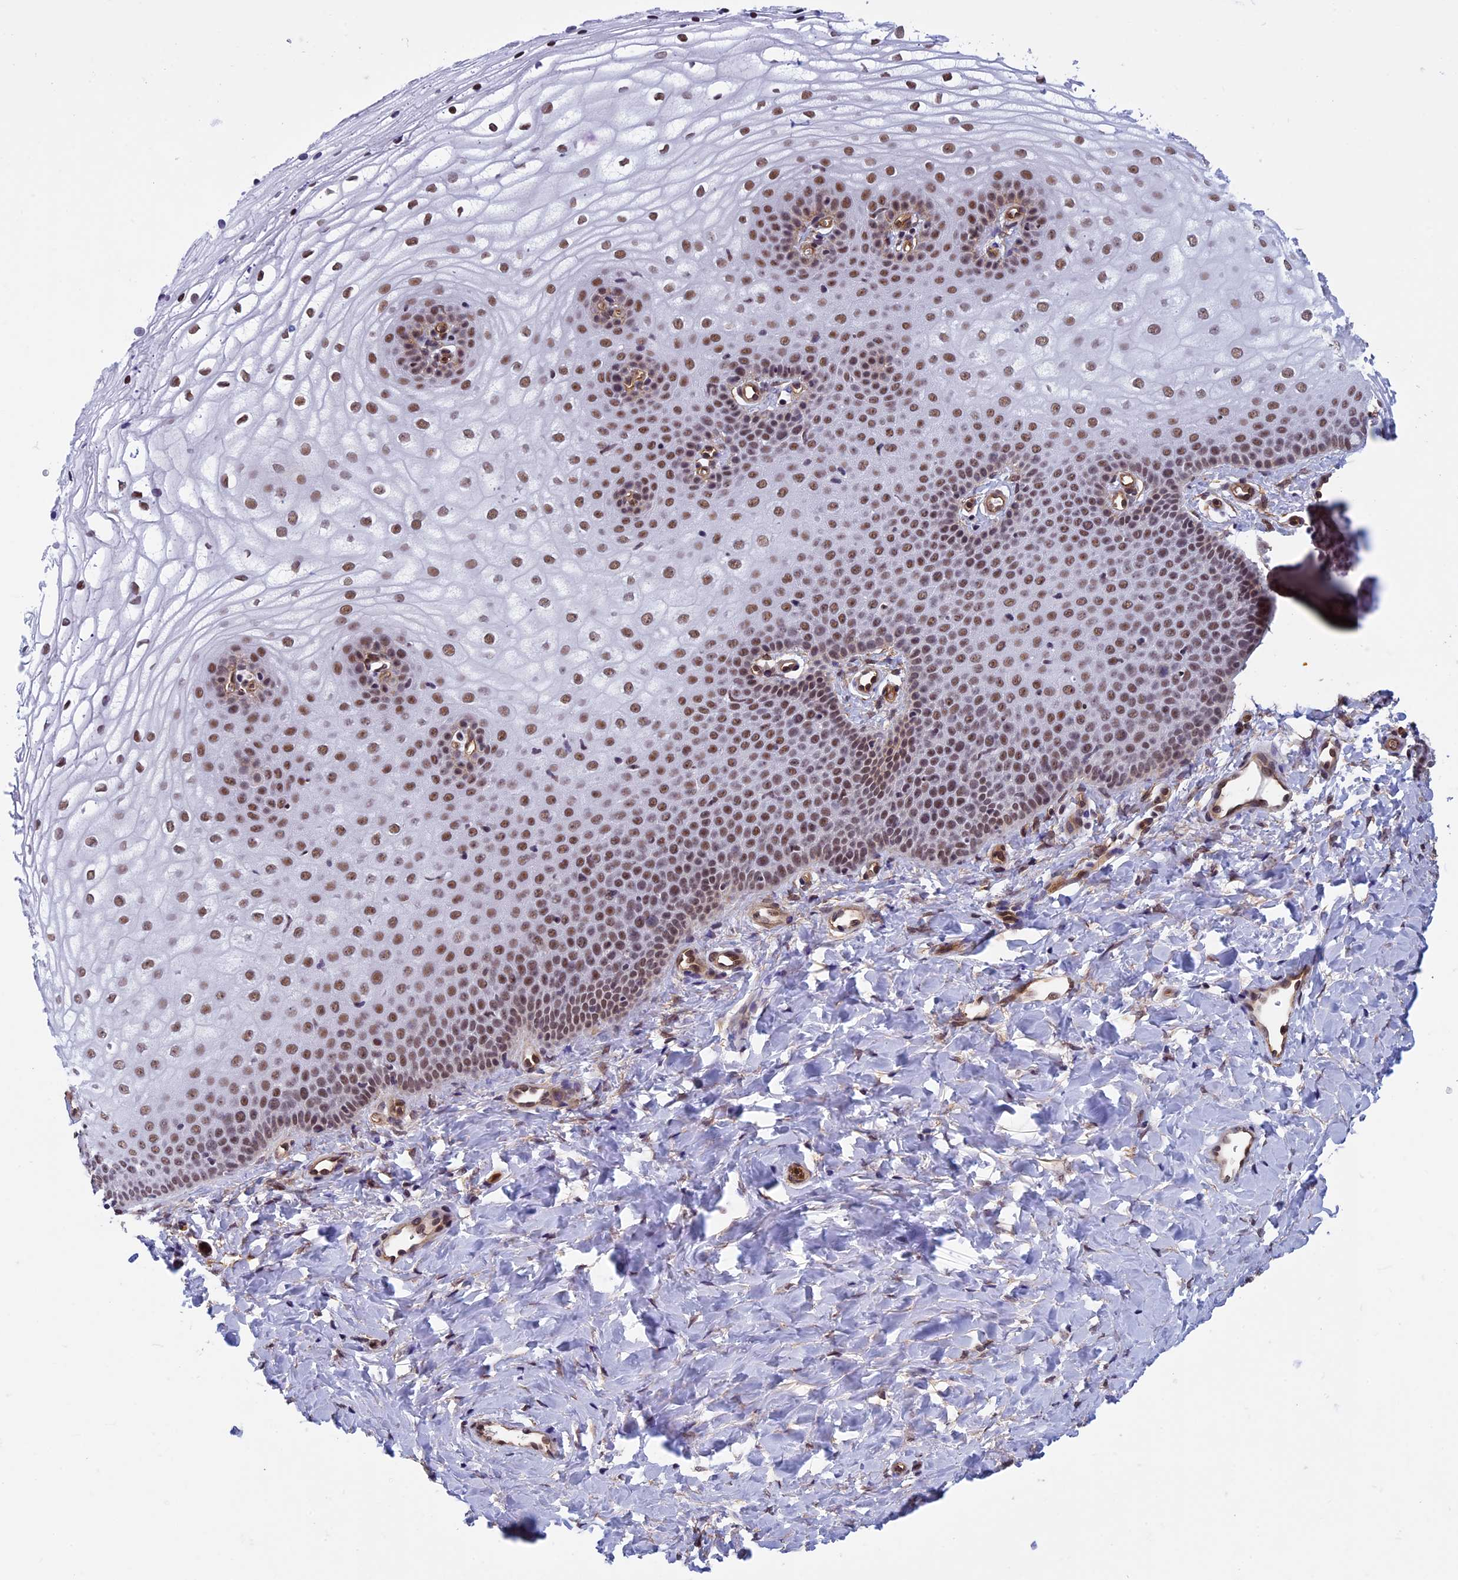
{"staining": {"intensity": "strong", "quantity": ">75%", "location": "nuclear"}, "tissue": "vagina", "cell_type": "Squamous epithelial cells", "image_type": "normal", "snomed": [{"axis": "morphology", "description": "Normal tissue, NOS"}, {"axis": "topography", "description": "Vagina"}], "caption": "DAB (3,3'-diaminobenzidine) immunohistochemical staining of unremarkable human vagina reveals strong nuclear protein positivity in about >75% of squamous epithelial cells. Ihc stains the protein in brown and the nuclei are stained blue.", "gene": "NIPBL", "patient": {"sex": "female", "age": 68}}